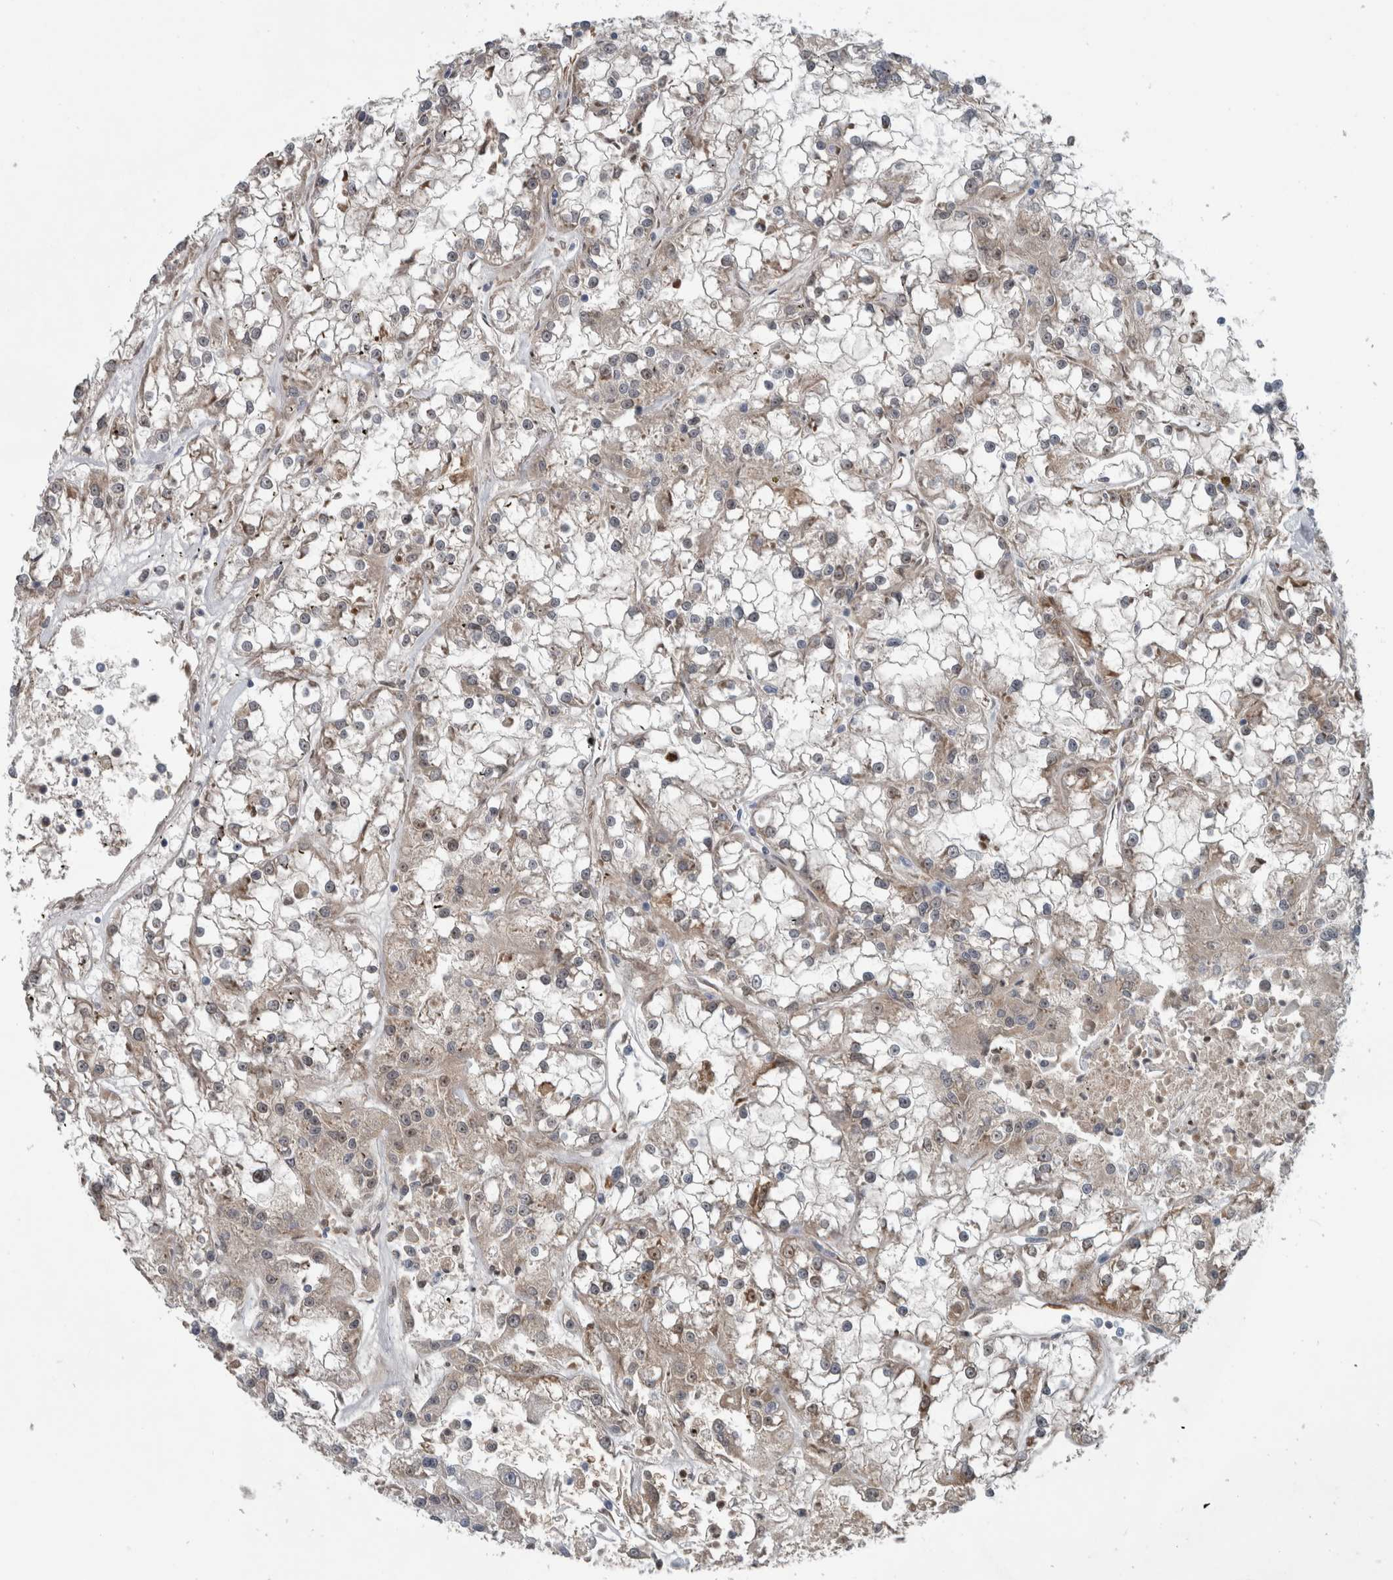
{"staining": {"intensity": "negative", "quantity": "none", "location": "none"}, "tissue": "renal cancer", "cell_type": "Tumor cells", "image_type": "cancer", "snomed": [{"axis": "morphology", "description": "Adenocarcinoma, NOS"}, {"axis": "topography", "description": "Kidney"}], "caption": "The micrograph exhibits no staining of tumor cells in renal cancer.", "gene": "SH3GL2", "patient": {"sex": "female", "age": 52}}